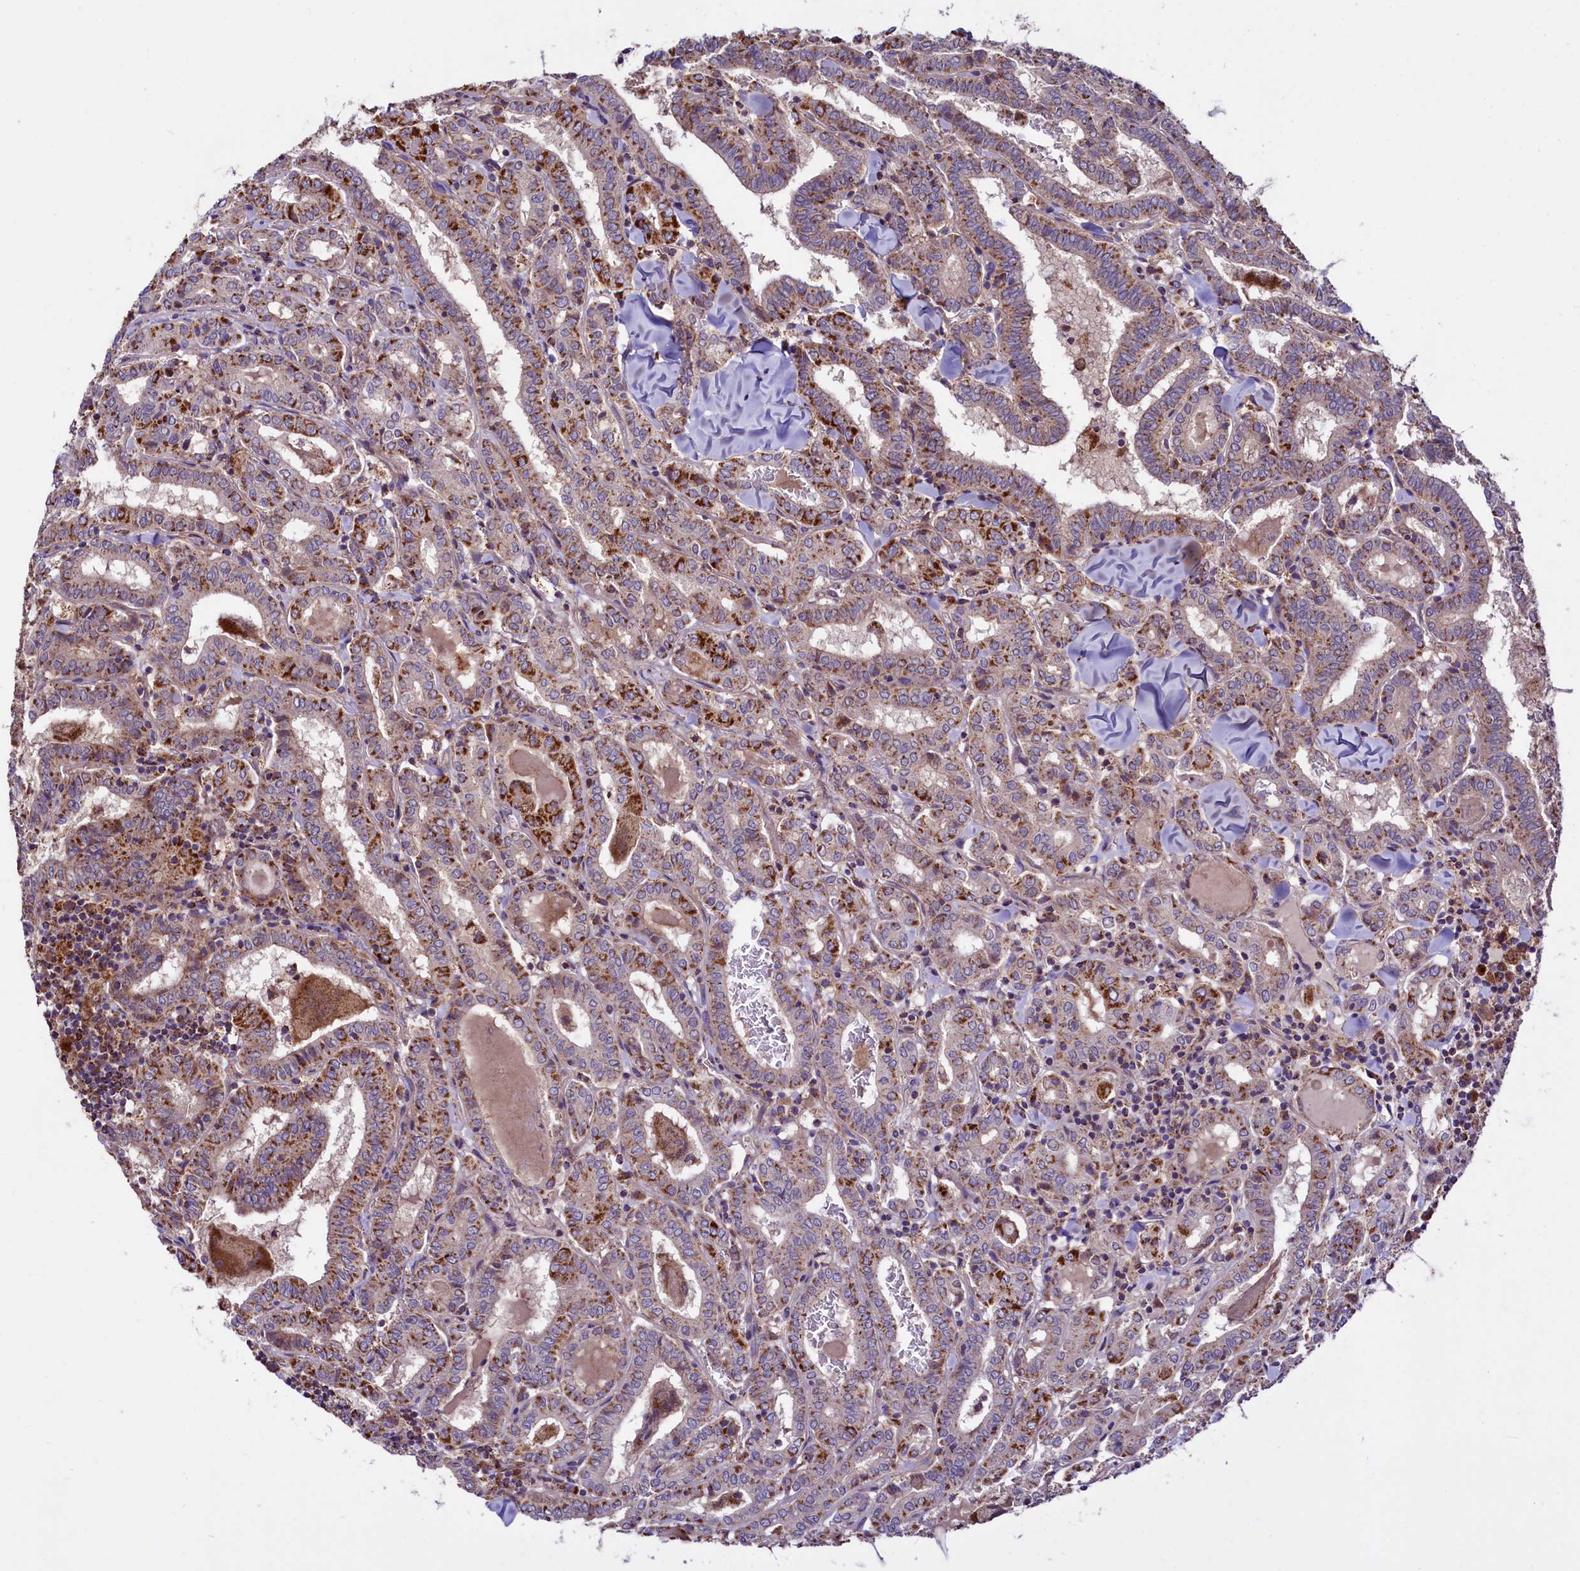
{"staining": {"intensity": "moderate", "quantity": "25%-75%", "location": "cytoplasmic/membranous"}, "tissue": "thyroid cancer", "cell_type": "Tumor cells", "image_type": "cancer", "snomed": [{"axis": "morphology", "description": "Papillary adenocarcinoma, NOS"}, {"axis": "topography", "description": "Thyroid gland"}], "caption": "IHC photomicrograph of human papillary adenocarcinoma (thyroid) stained for a protein (brown), which exhibits medium levels of moderate cytoplasmic/membranous expression in about 25%-75% of tumor cells.", "gene": "STARD5", "patient": {"sex": "female", "age": 72}}